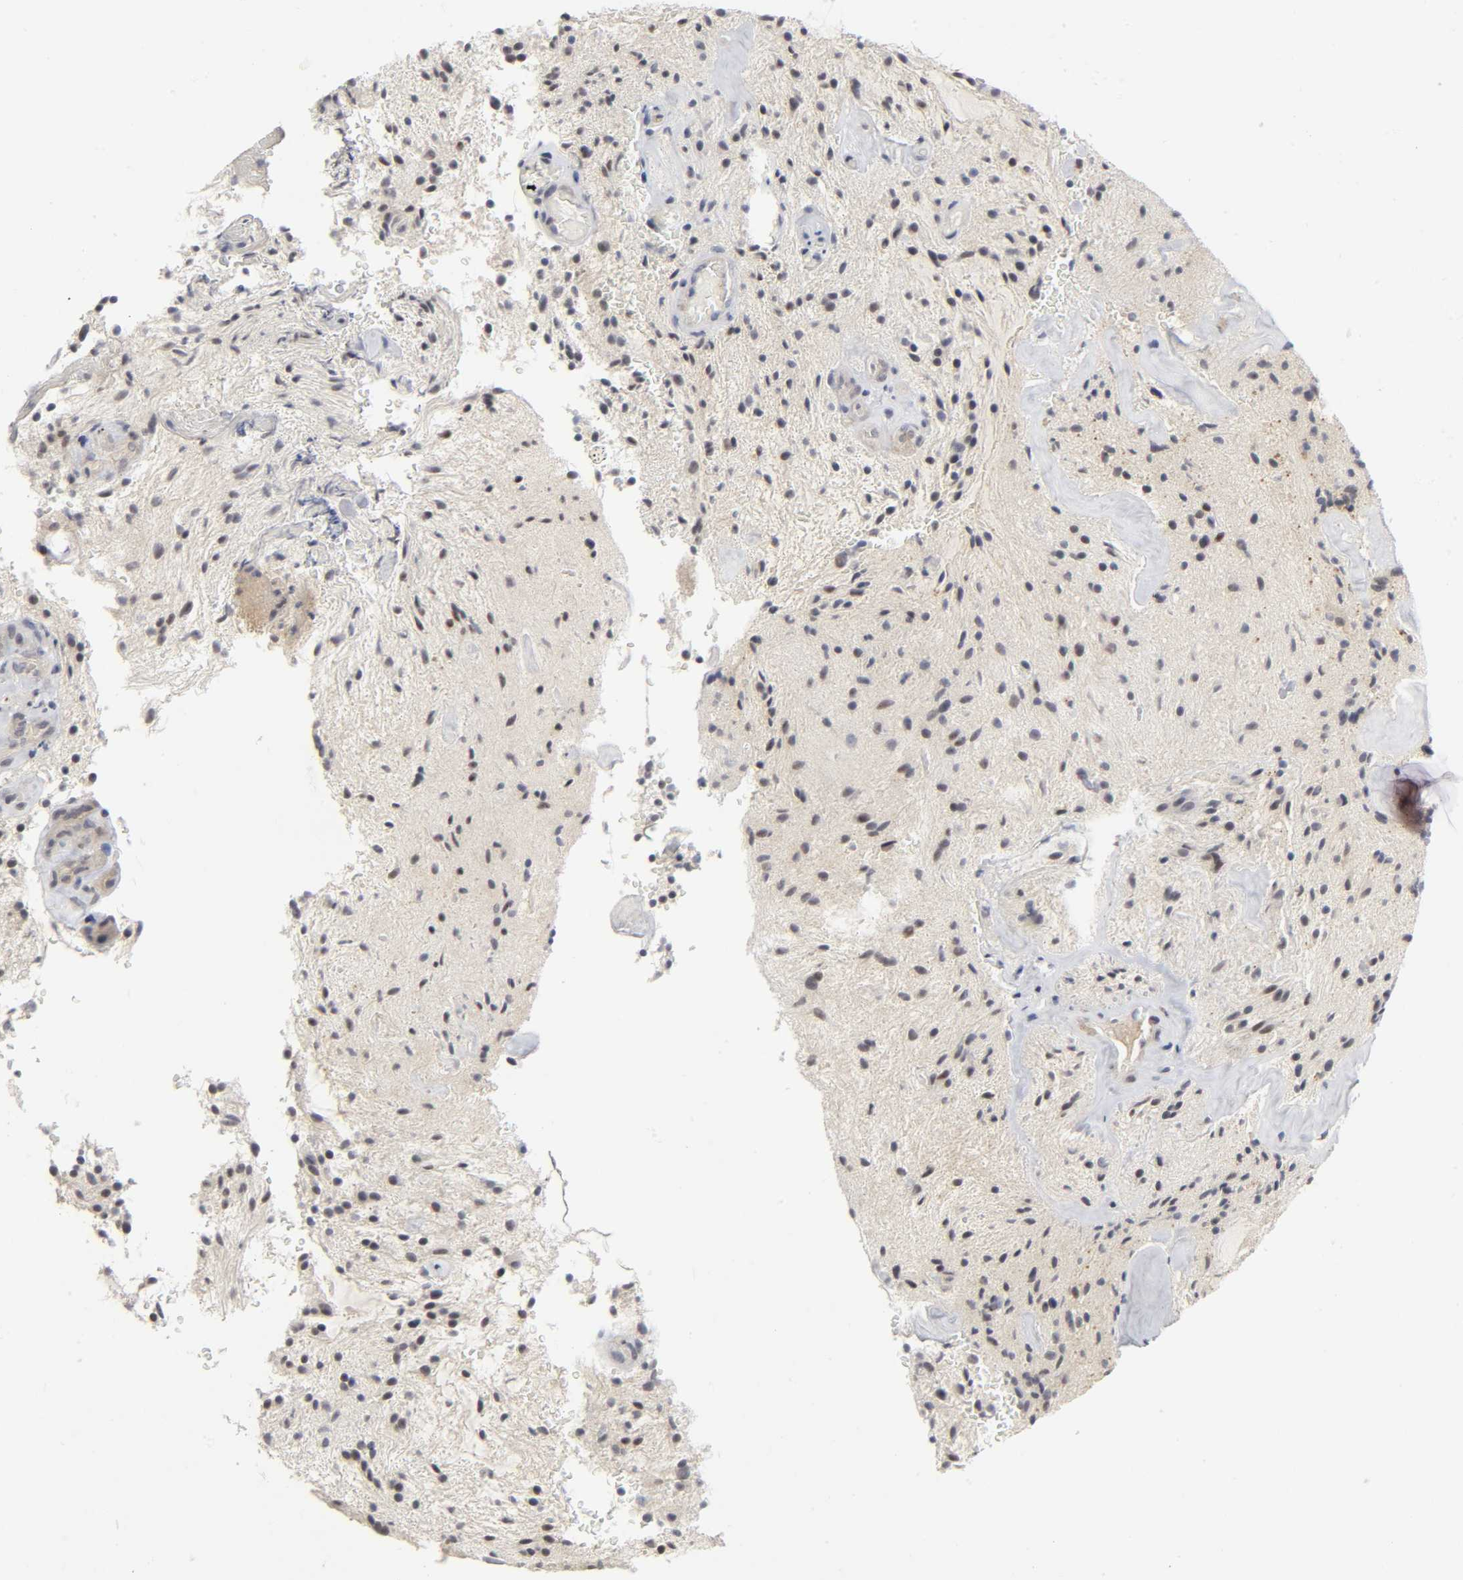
{"staining": {"intensity": "weak", "quantity": "<25%", "location": "nuclear"}, "tissue": "glioma", "cell_type": "Tumor cells", "image_type": "cancer", "snomed": [{"axis": "morphology", "description": "Glioma, malignant, NOS"}, {"axis": "topography", "description": "Cerebellum"}], "caption": "There is no significant positivity in tumor cells of glioma (malignant).", "gene": "PDLIM3", "patient": {"sex": "female", "age": 10}}